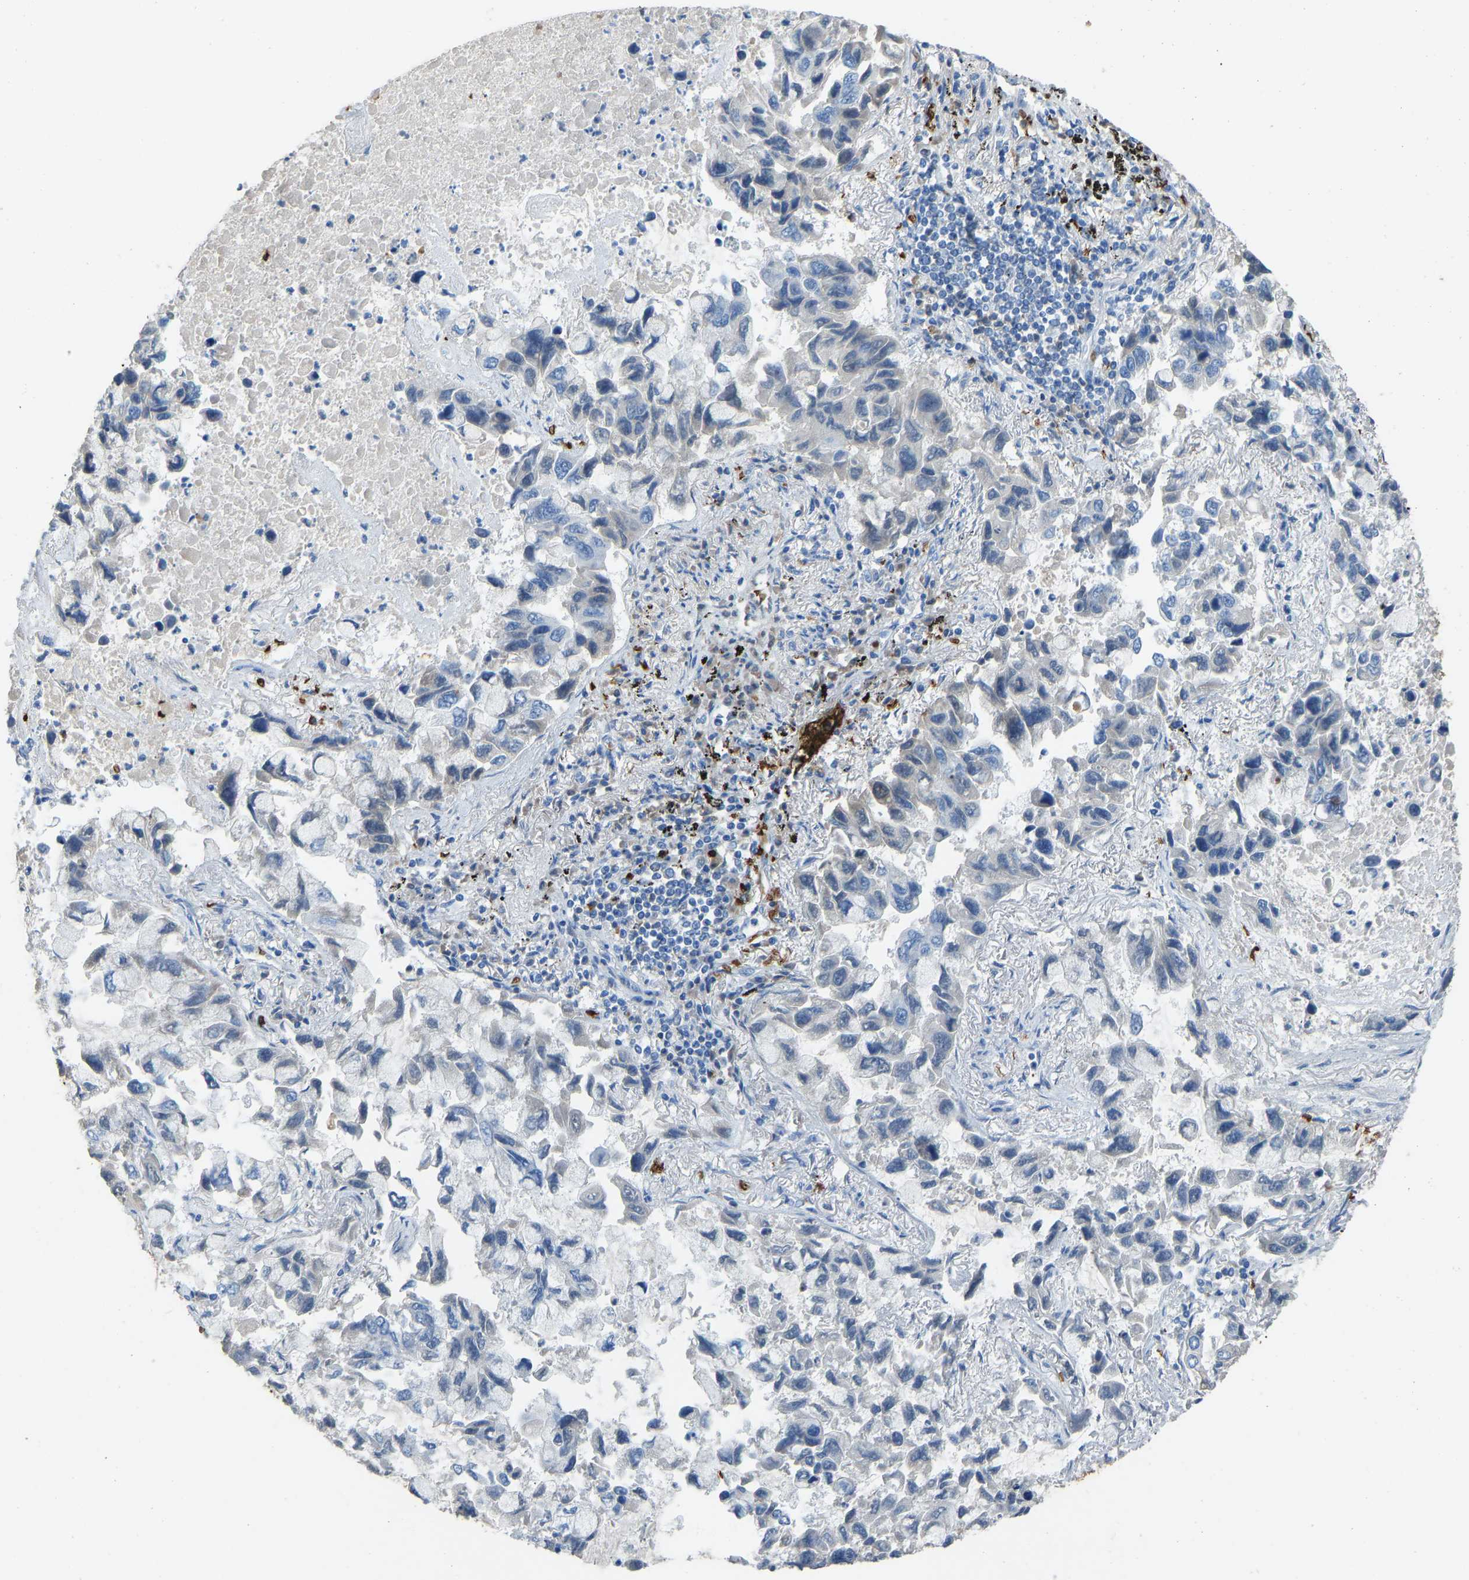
{"staining": {"intensity": "negative", "quantity": "none", "location": "none"}, "tissue": "lung cancer", "cell_type": "Tumor cells", "image_type": "cancer", "snomed": [{"axis": "morphology", "description": "Adenocarcinoma, NOS"}, {"axis": "topography", "description": "Lung"}], "caption": "IHC micrograph of neoplastic tissue: human lung cancer (adenocarcinoma) stained with DAB shows no significant protein expression in tumor cells. (Stains: DAB (3,3'-diaminobenzidine) immunohistochemistry (IHC) with hematoxylin counter stain, Microscopy: brightfield microscopy at high magnification).", "gene": "PIGS", "patient": {"sex": "male", "age": 64}}